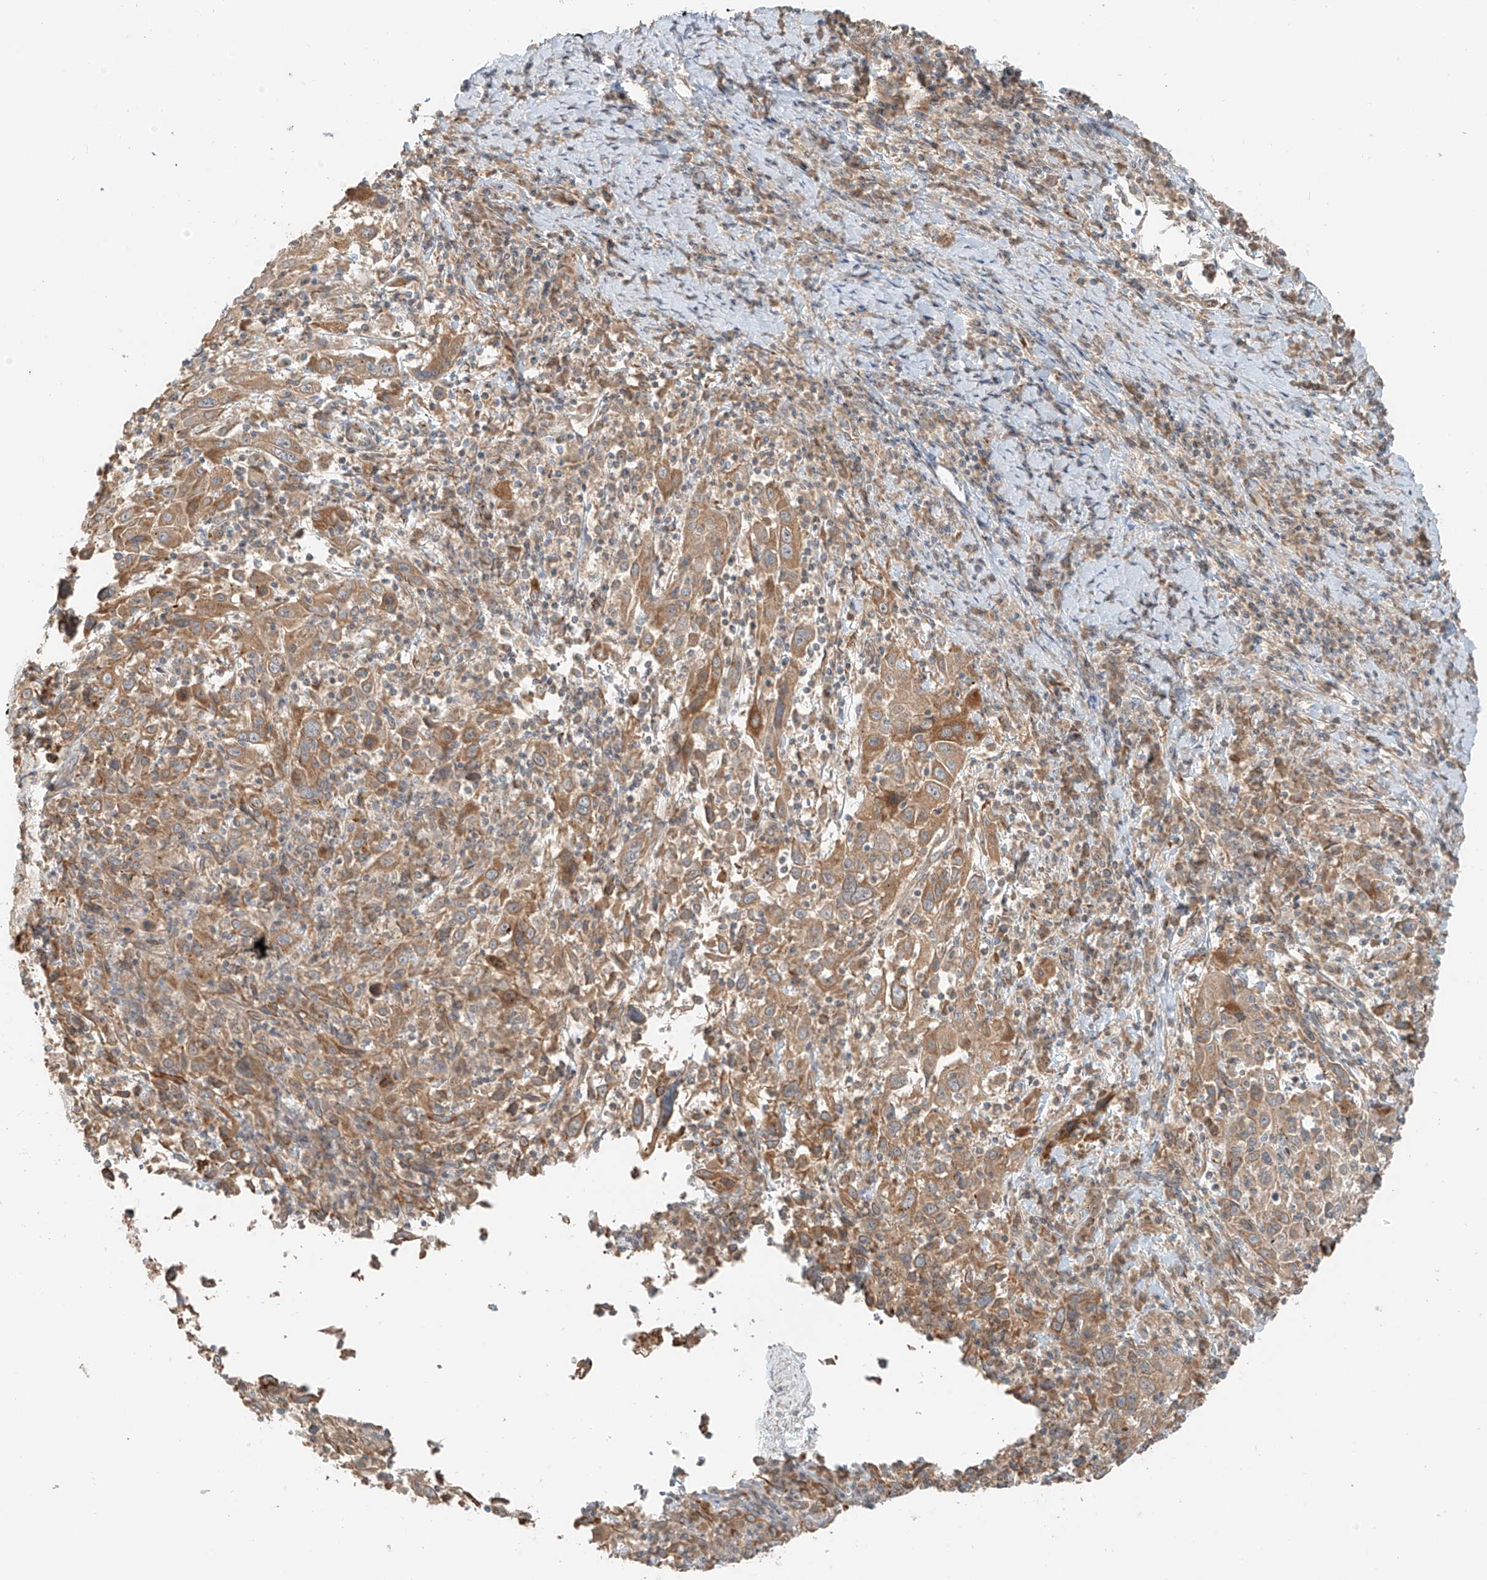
{"staining": {"intensity": "moderate", "quantity": "25%-75%", "location": "cytoplasmic/membranous"}, "tissue": "cervical cancer", "cell_type": "Tumor cells", "image_type": "cancer", "snomed": [{"axis": "morphology", "description": "Squamous cell carcinoma, NOS"}, {"axis": "topography", "description": "Cervix"}], "caption": "Protein expression analysis of cervical cancer (squamous cell carcinoma) displays moderate cytoplasmic/membranous positivity in about 25%-75% of tumor cells. The protein is shown in brown color, while the nuclei are stained blue.", "gene": "FSTL1", "patient": {"sex": "female", "age": 46}}